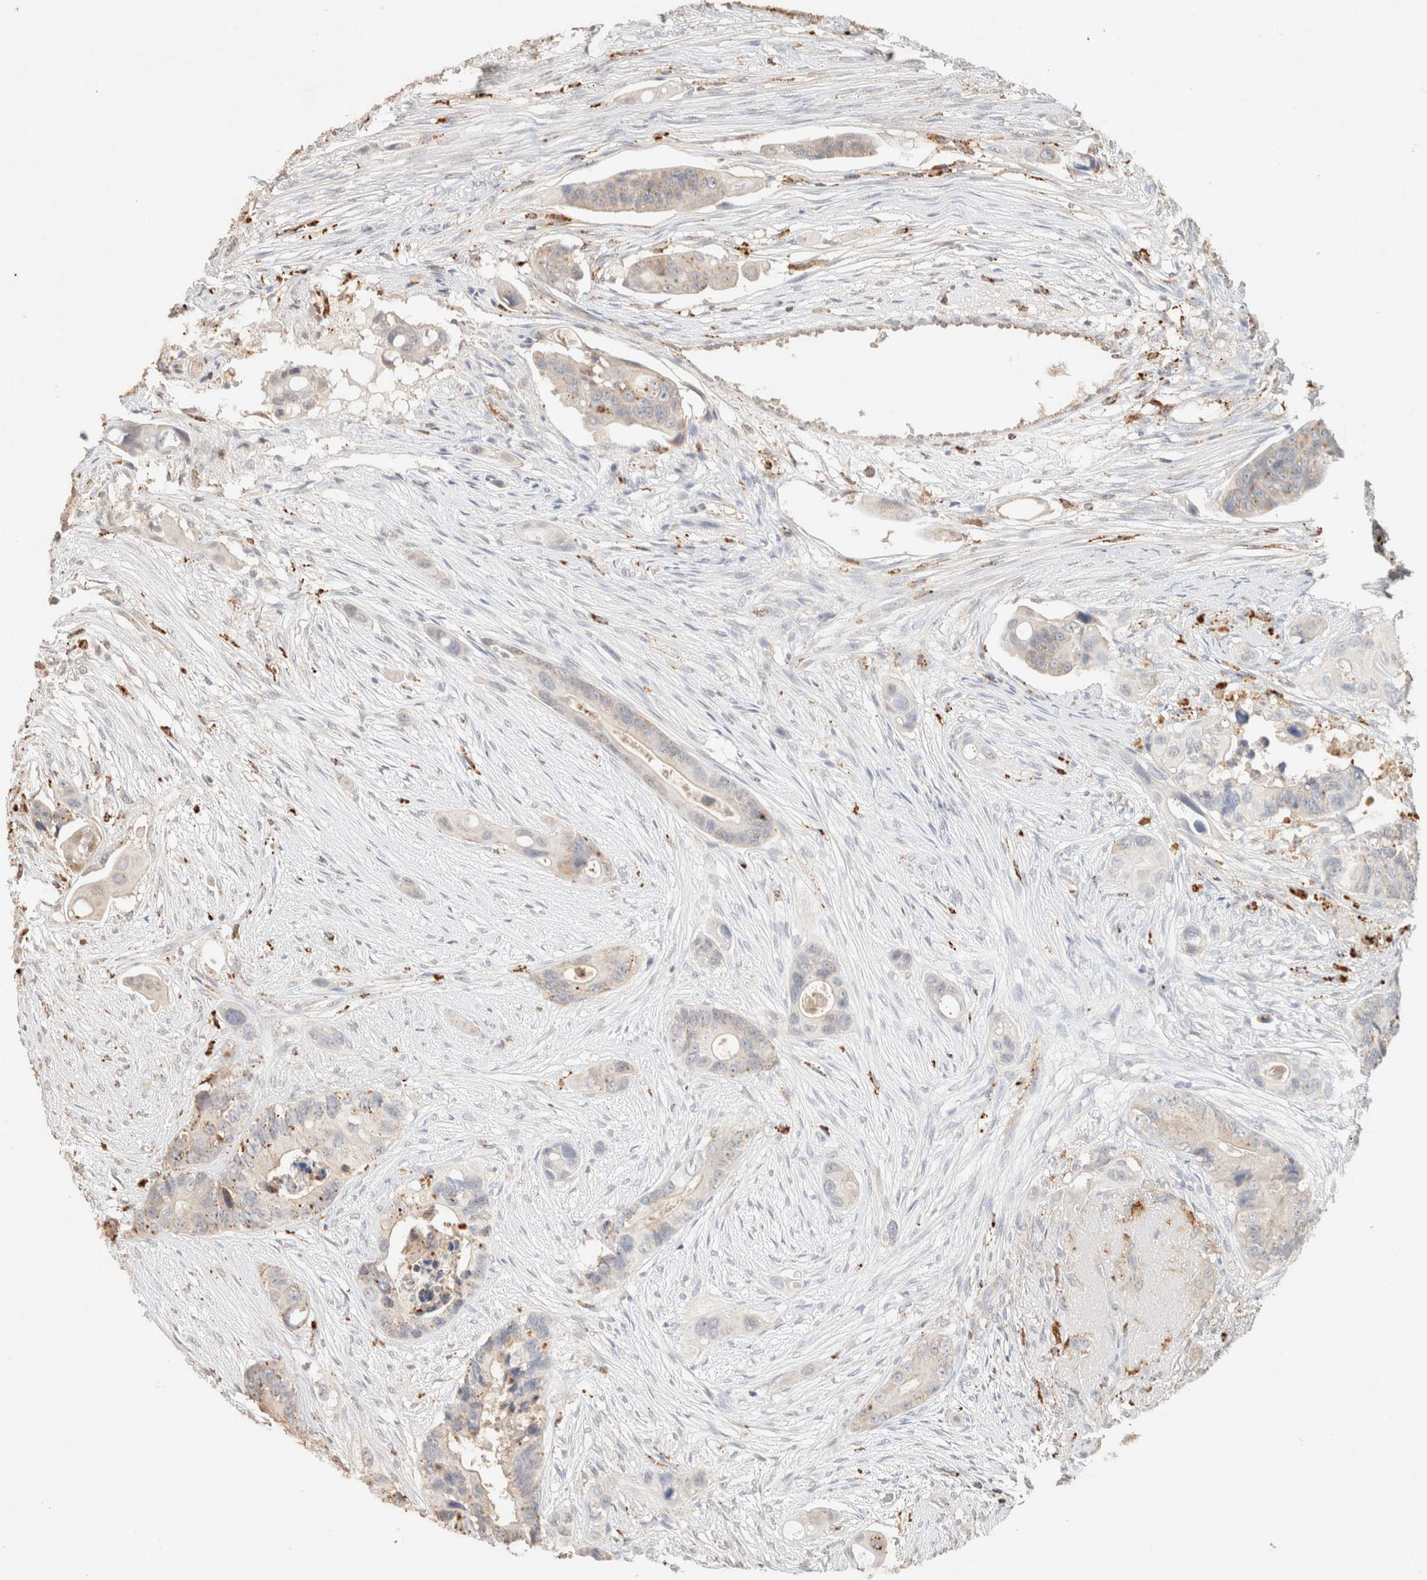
{"staining": {"intensity": "weak", "quantity": "25%-75%", "location": "cytoplasmic/membranous"}, "tissue": "colorectal cancer", "cell_type": "Tumor cells", "image_type": "cancer", "snomed": [{"axis": "morphology", "description": "Adenocarcinoma, NOS"}, {"axis": "topography", "description": "Colon"}], "caption": "This is a micrograph of IHC staining of adenocarcinoma (colorectal), which shows weak staining in the cytoplasmic/membranous of tumor cells.", "gene": "CTSC", "patient": {"sex": "female", "age": 57}}